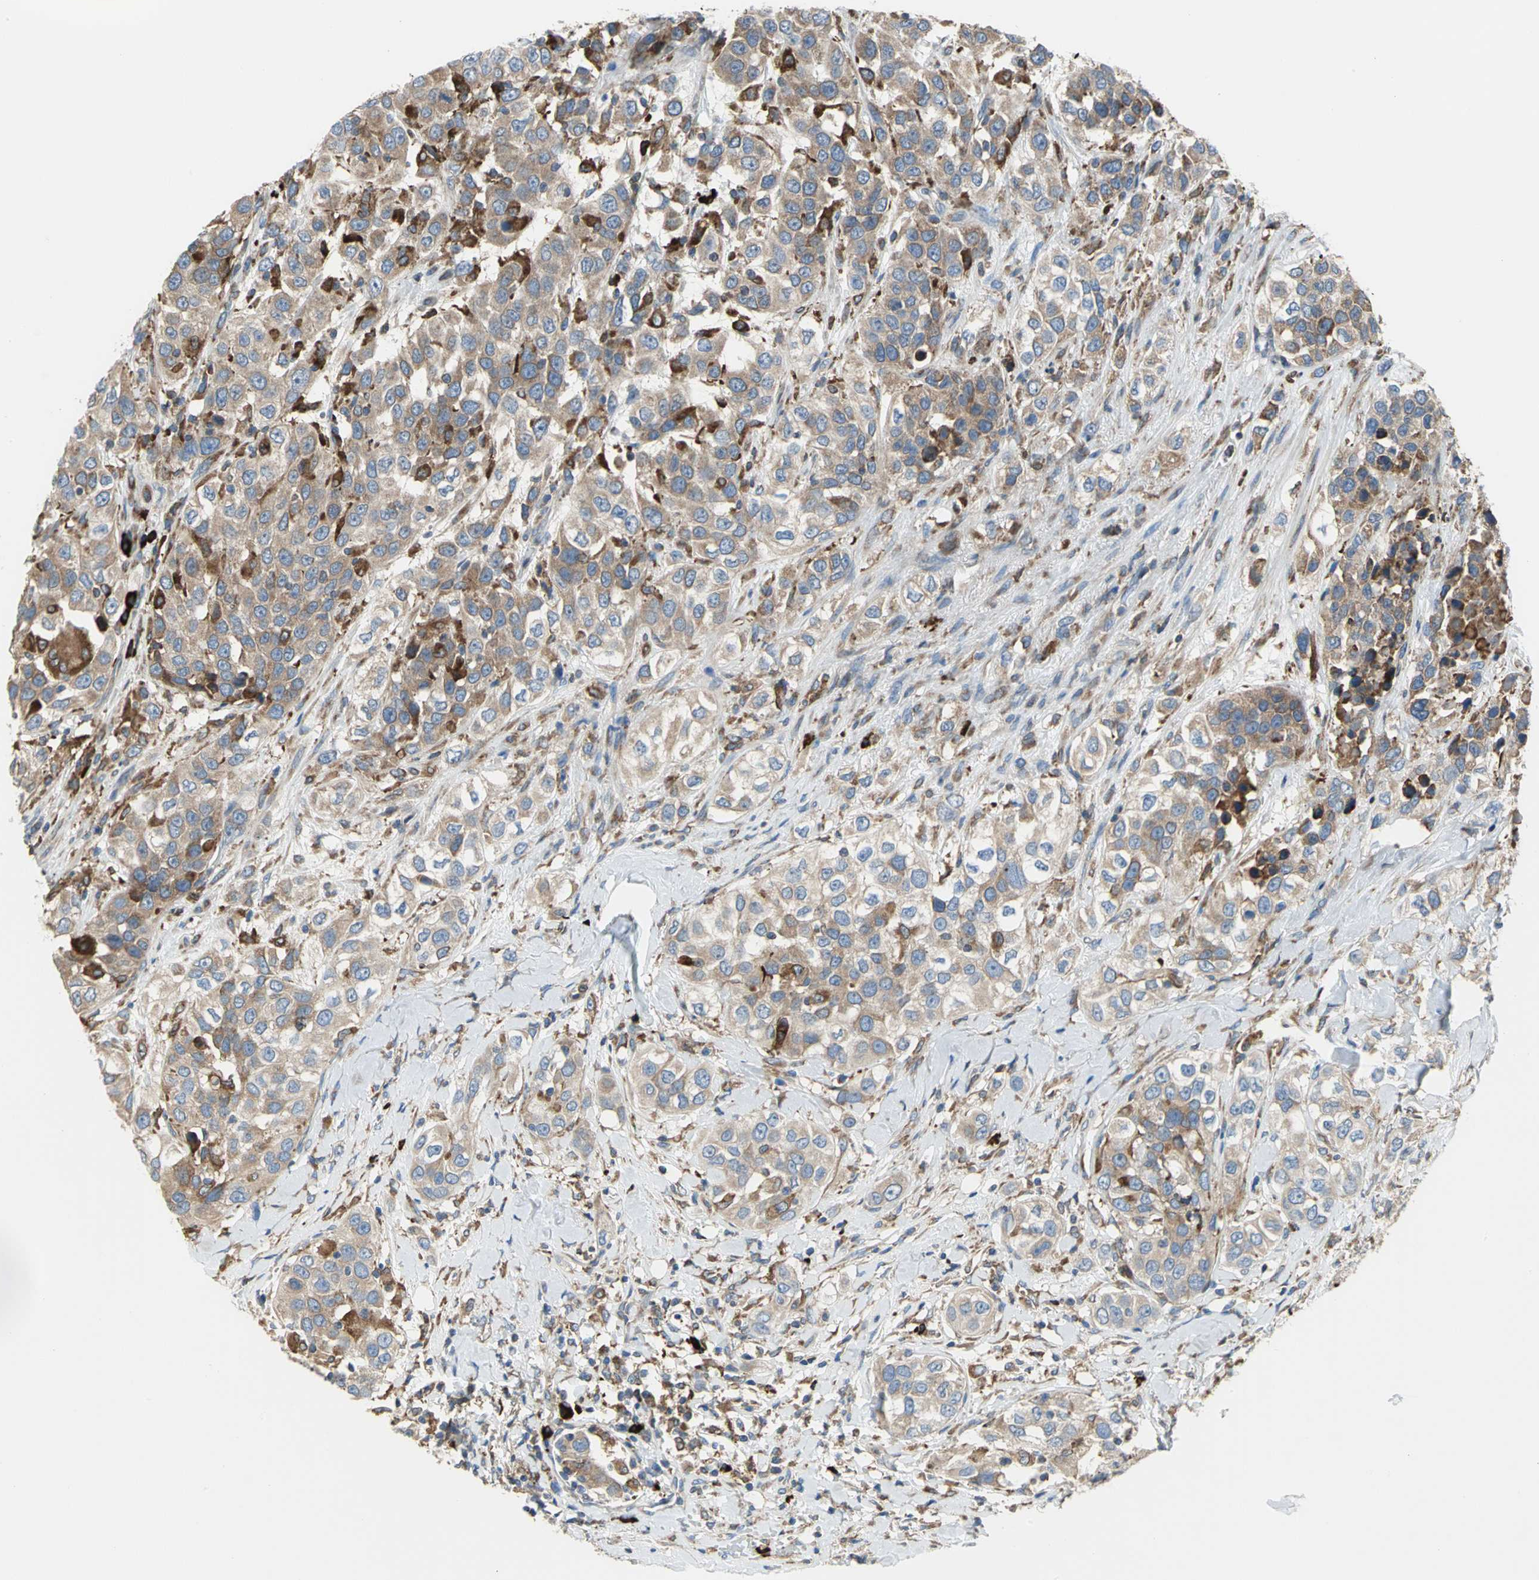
{"staining": {"intensity": "moderate", "quantity": ">75%", "location": "cytoplasmic/membranous"}, "tissue": "urothelial cancer", "cell_type": "Tumor cells", "image_type": "cancer", "snomed": [{"axis": "morphology", "description": "Urothelial carcinoma, High grade"}, {"axis": "topography", "description": "Urinary bladder"}], "caption": "Urothelial carcinoma (high-grade) was stained to show a protein in brown. There is medium levels of moderate cytoplasmic/membranous expression in approximately >75% of tumor cells. (Brightfield microscopy of DAB IHC at high magnification).", "gene": "SDF2L1", "patient": {"sex": "female", "age": 80}}